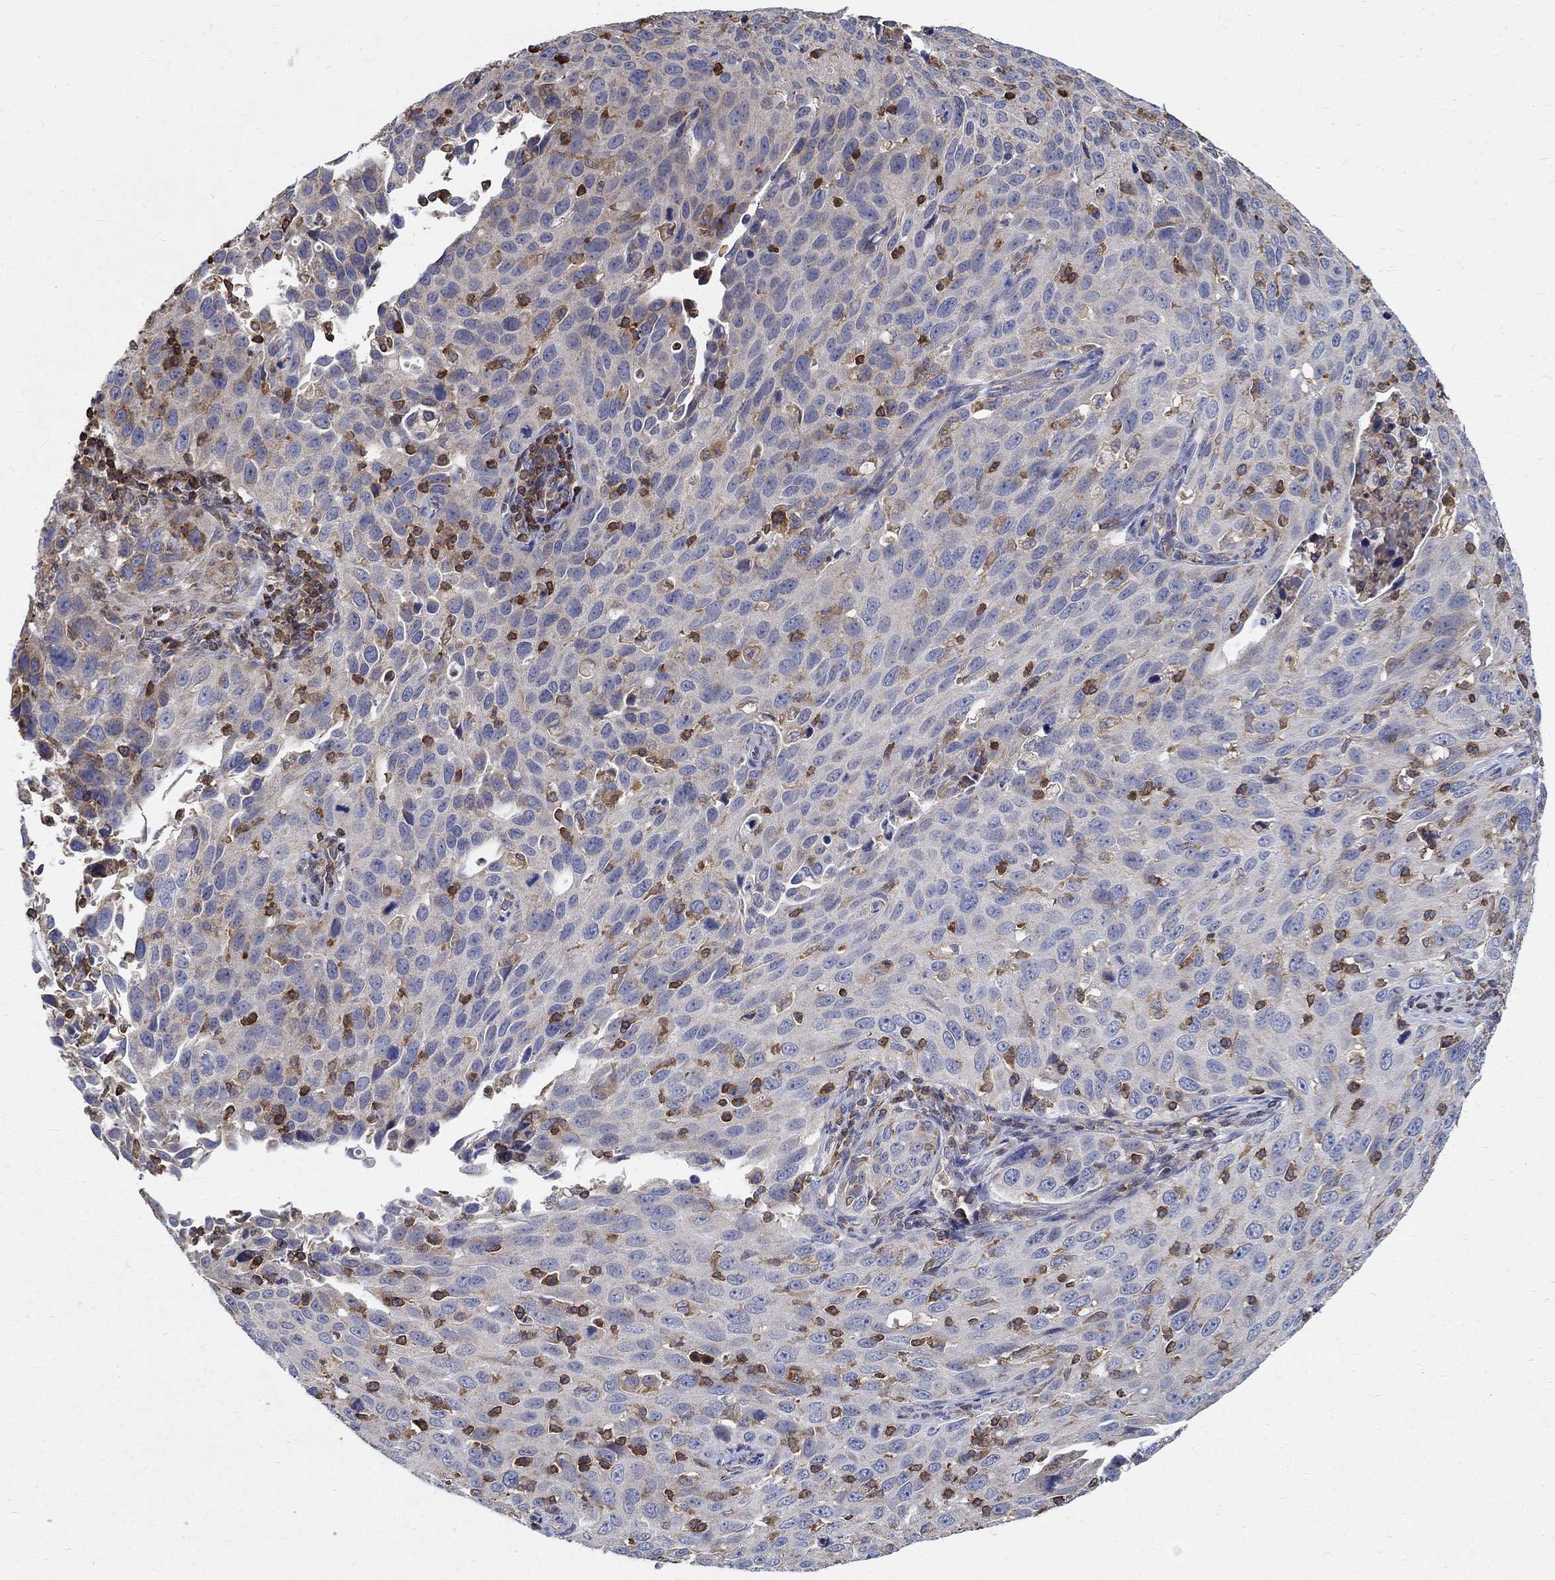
{"staining": {"intensity": "weak", "quantity": "<25%", "location": "cytoplasmic/membranous"}, "tissue": "cervical cancer", "cell_type": "Tumor cells", "image_type": "cancer", "snomed": [{"axis": "morphology", "description": "Squamous cell carcinoma, NOS"}, {"axis": "topography", "description": "Cervix"}], "caption": "This is an immunohistochemistry micrograph of cervical cancer. There is no positivity in tumor cells.", "gene": "AGAP2", "patient": {"sex": "female", "age": 26}}